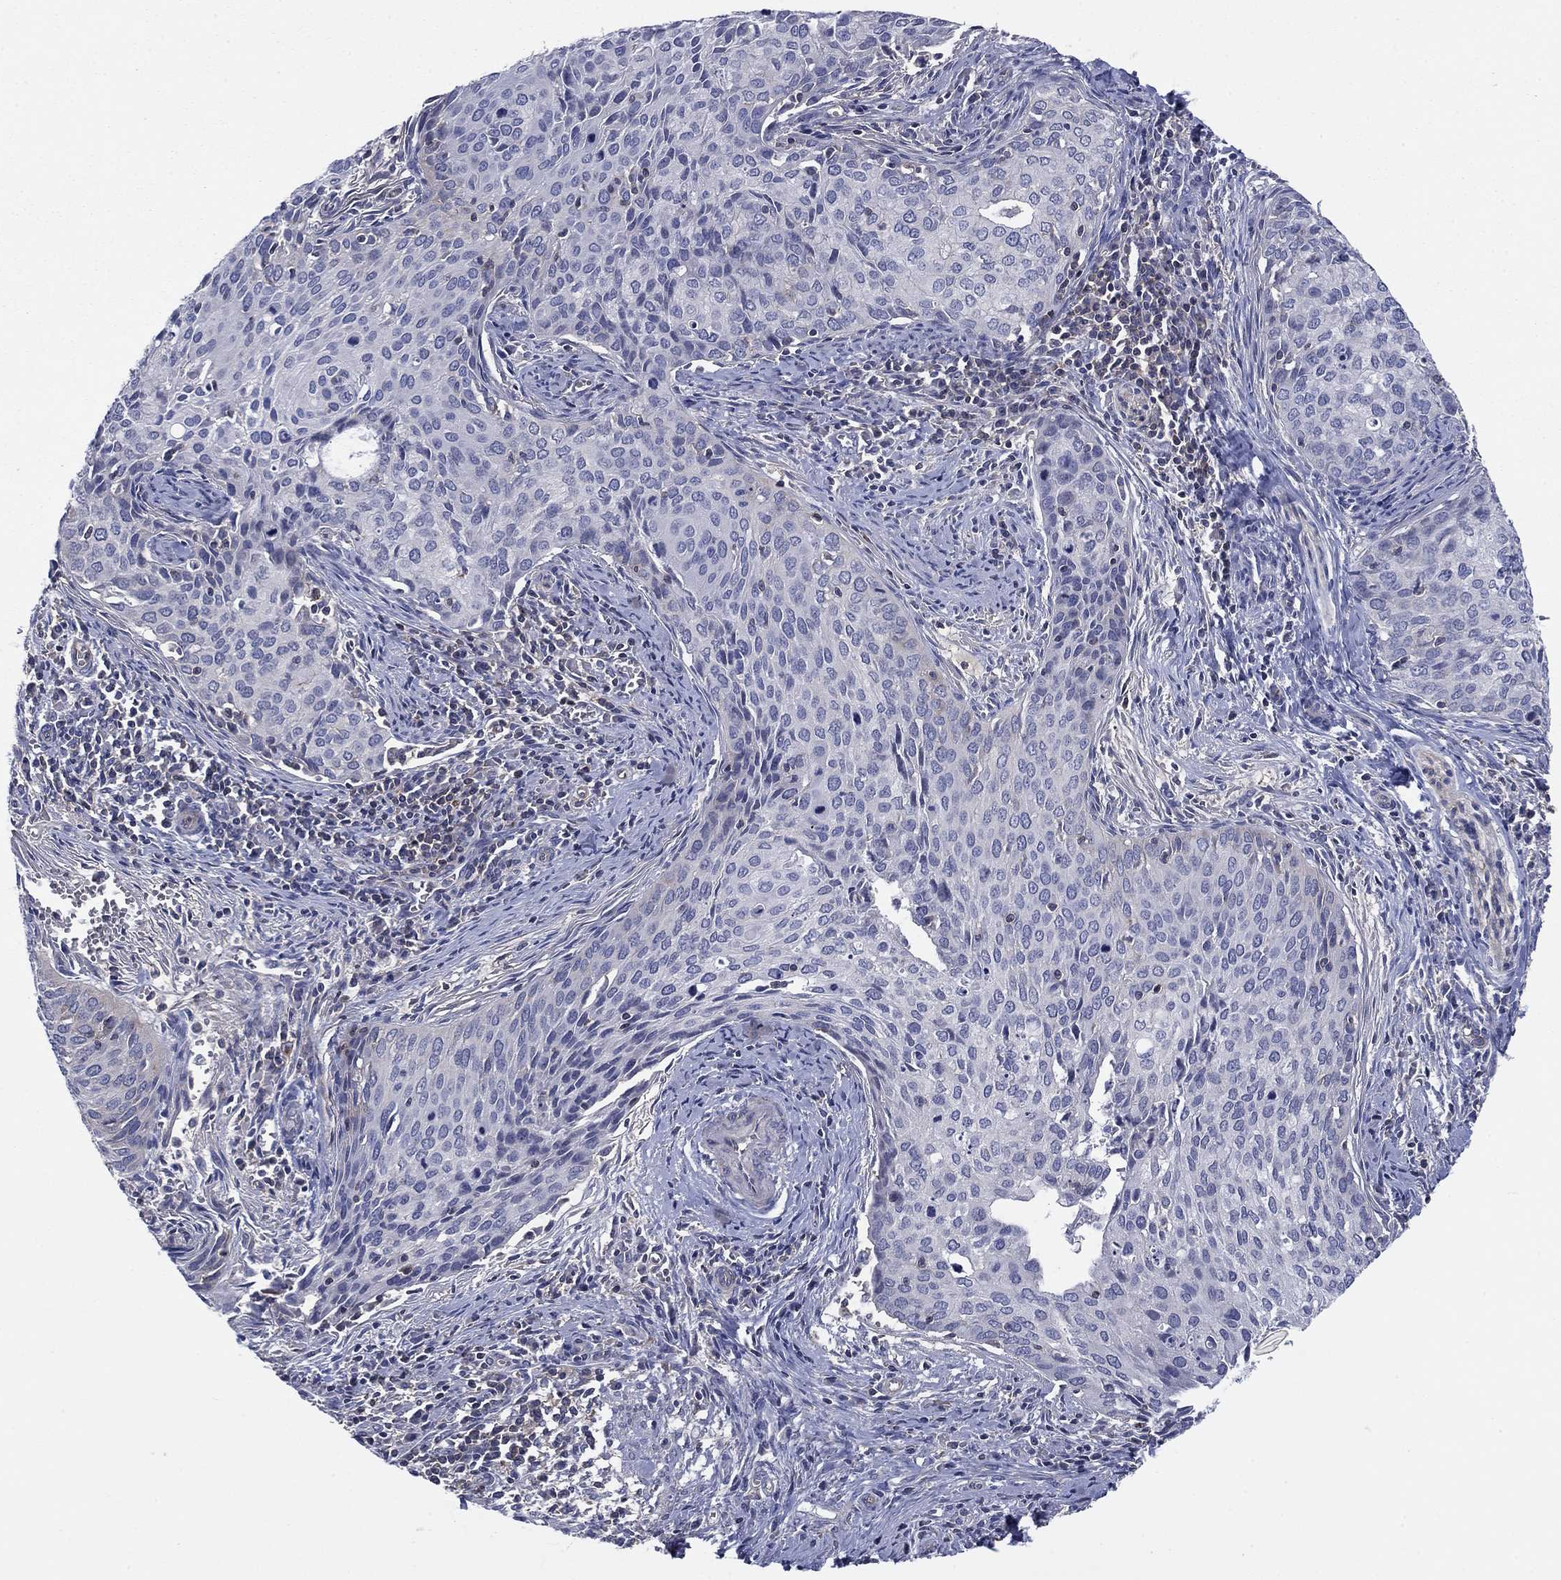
{"staining": {"intensity": "negative", "quantity": "none", "location": "none"}, "tissue": "cervical cancer", "cell_type": "Tumor cells", "image_type": "cancer", "snomed": [{"axis": "morphology", "description": "Squamous cell carcinoma, NOS"}, {"axis": "topography", "description": "Cervix"}], "caption": "This is a micrograph of immunohistochemistry staining of cervical cancer (squamous cell carcinoma), which shows no expression in tumor cells.", "gene": "PSD4", "patient": {"sex": "female", "age": 29}}